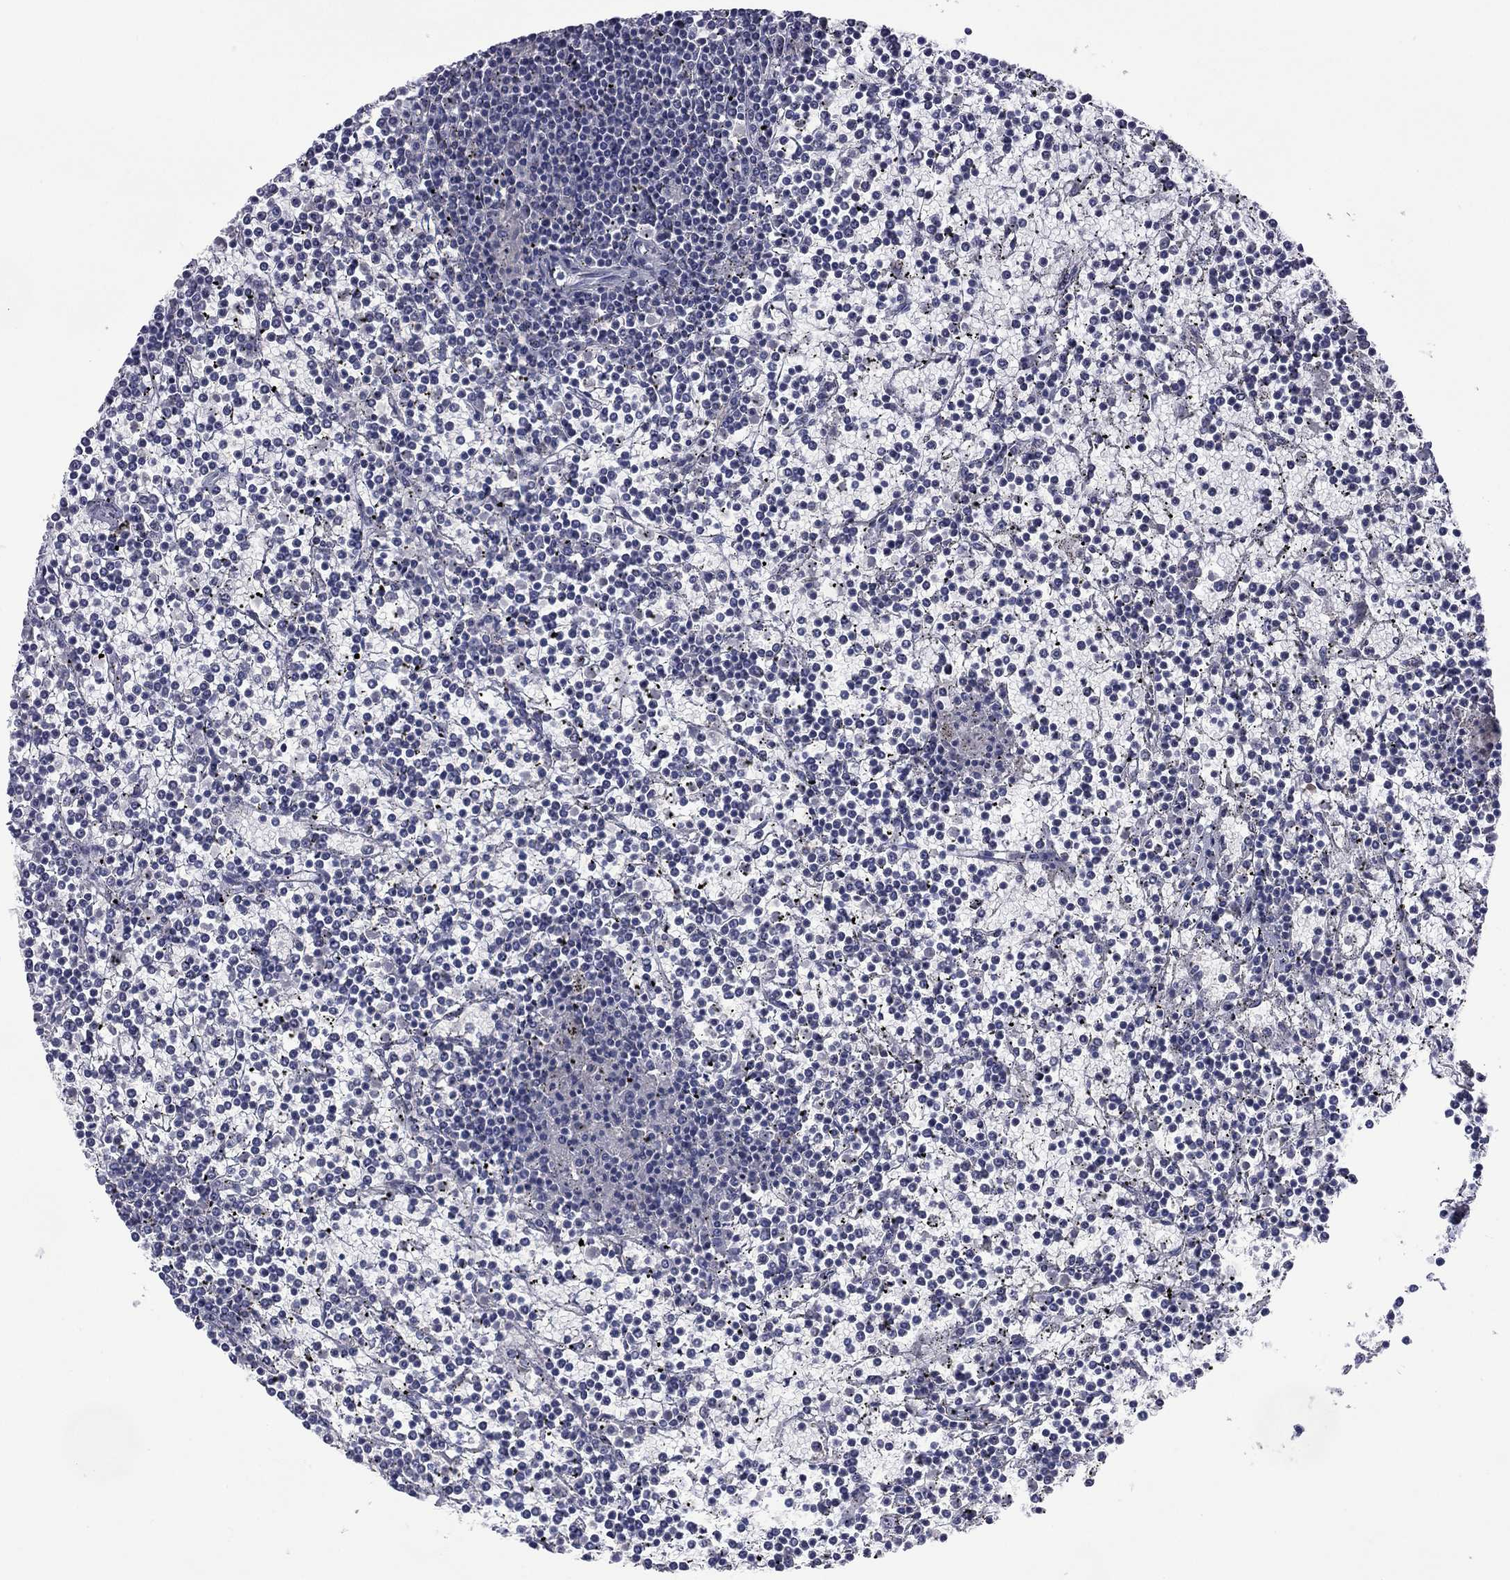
{"staining": {"intensity": "negative", "quantity": "none", "location": "none"}, "tissue": "lymphoma", "cell_type": "Tumor cells", "image_type": "cancer", "snomed": [{"axis": "morphology", "description": "Malignant lymphoma, non-Hodgkin's type, Low grade"}, {"axis": "topography", "description": "Spleen"}], "caption": "Lymphoma was stained to show a protein in brown. There is no significant expression in tumor cells. The staining is performed using DAB brown chromogen with nuclei counter-stained in using hematoxylin.", "gene": "IP6K3", "patient": {"sex": "female", "age": 19}}